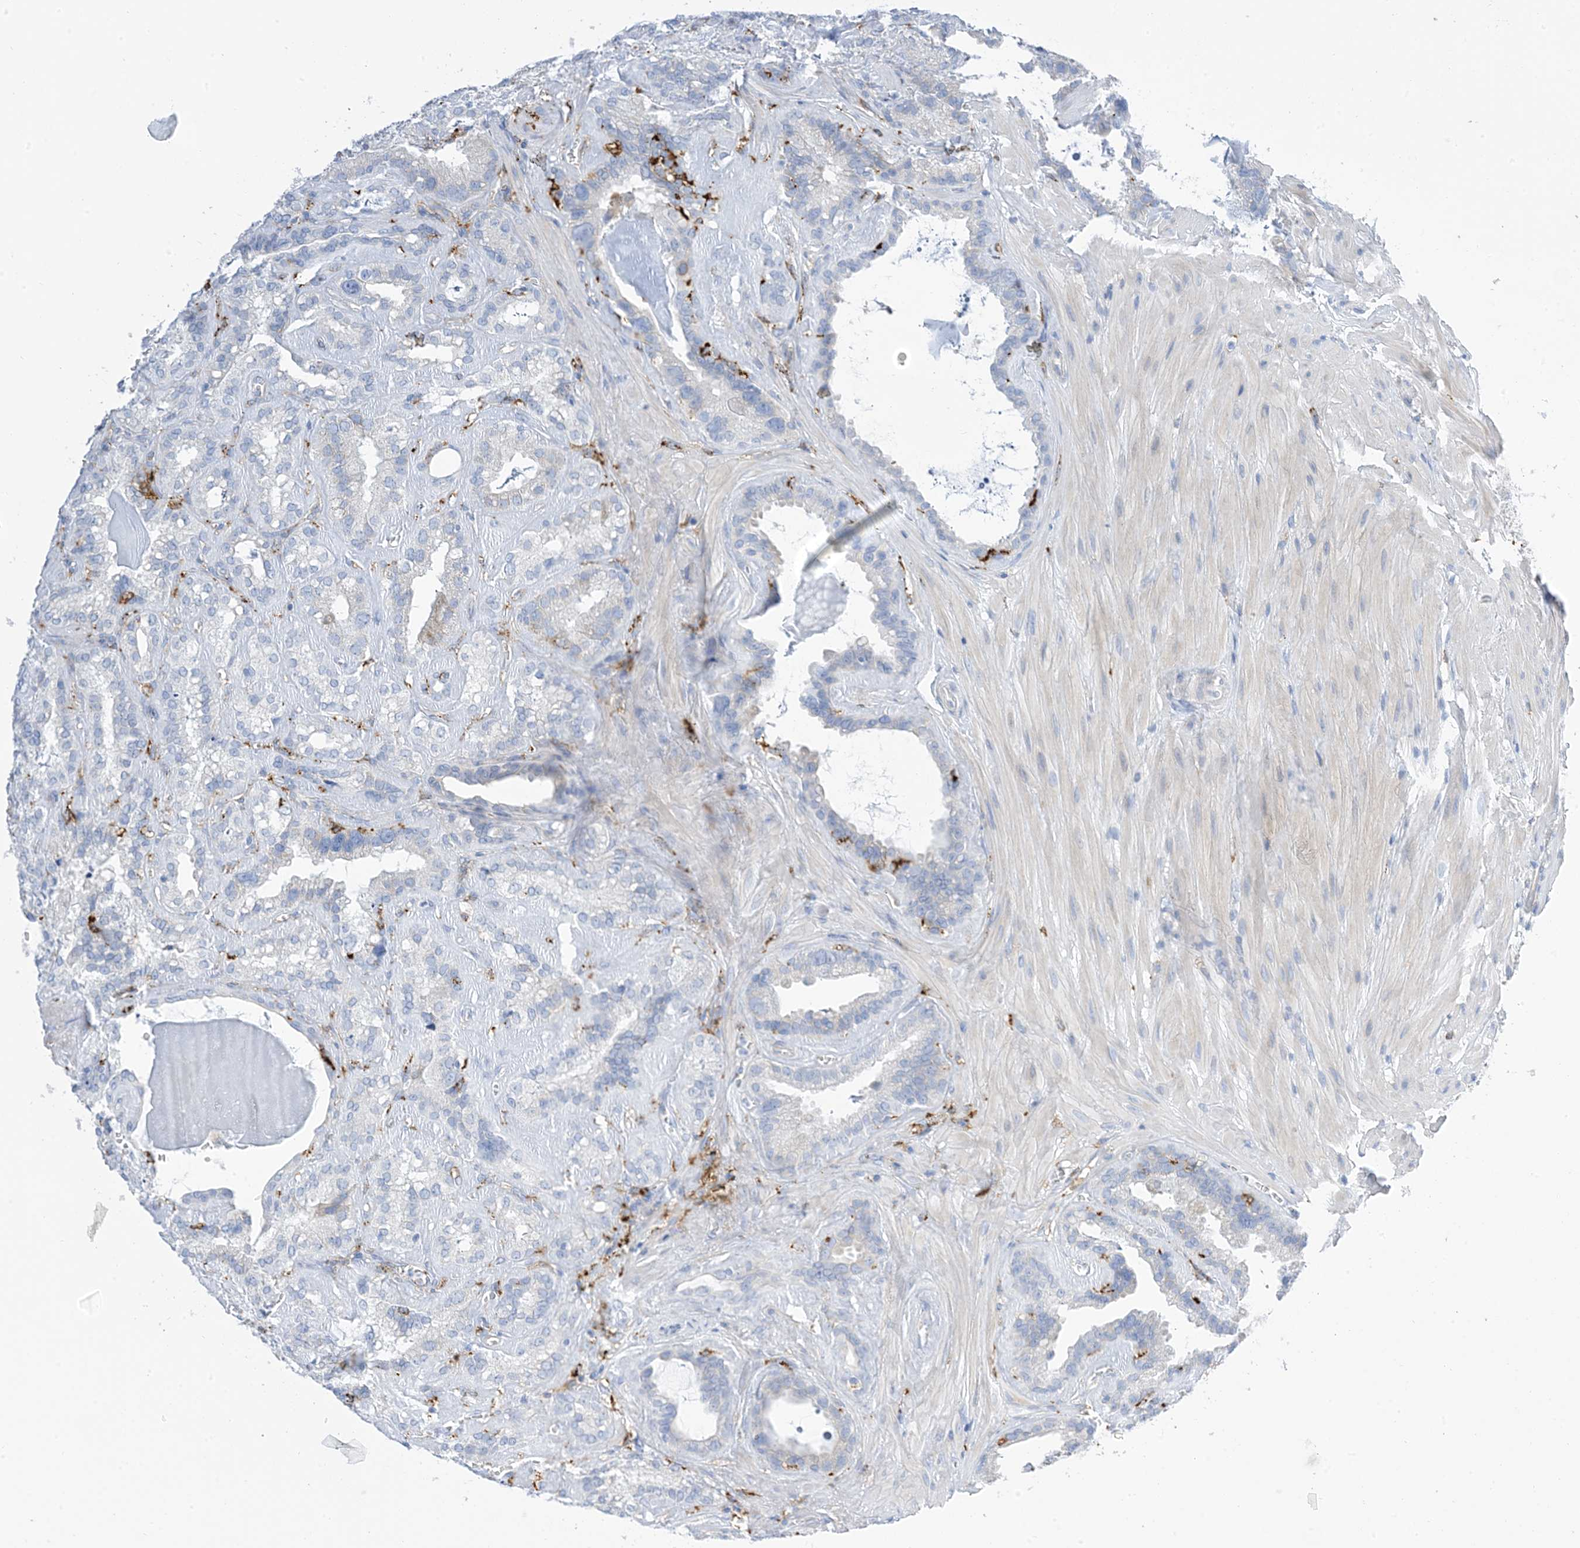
{"staining": {"intensity": "negative", "quantity": "none", "location": "none"}, "tissue": "seminal vesicle", "cell_type": "Glandular cells", "image_type": "normal", "snomed": [{"axis": "morphology", "description": "Normal tissue, NOS"}, {"axis": "topography", "description": "Prostate"}, {"axis": "topography", "description": "Seminal veicle"}], "caption": "DAB immunohistochemical staining of benign human seminal vesicle reveals no significant positivity in glandular cells. (Brightfield microscopy of DAB IHC at high magnification).", "gene": "DPH3", "patient": {"sex": "male", "age": 59}}